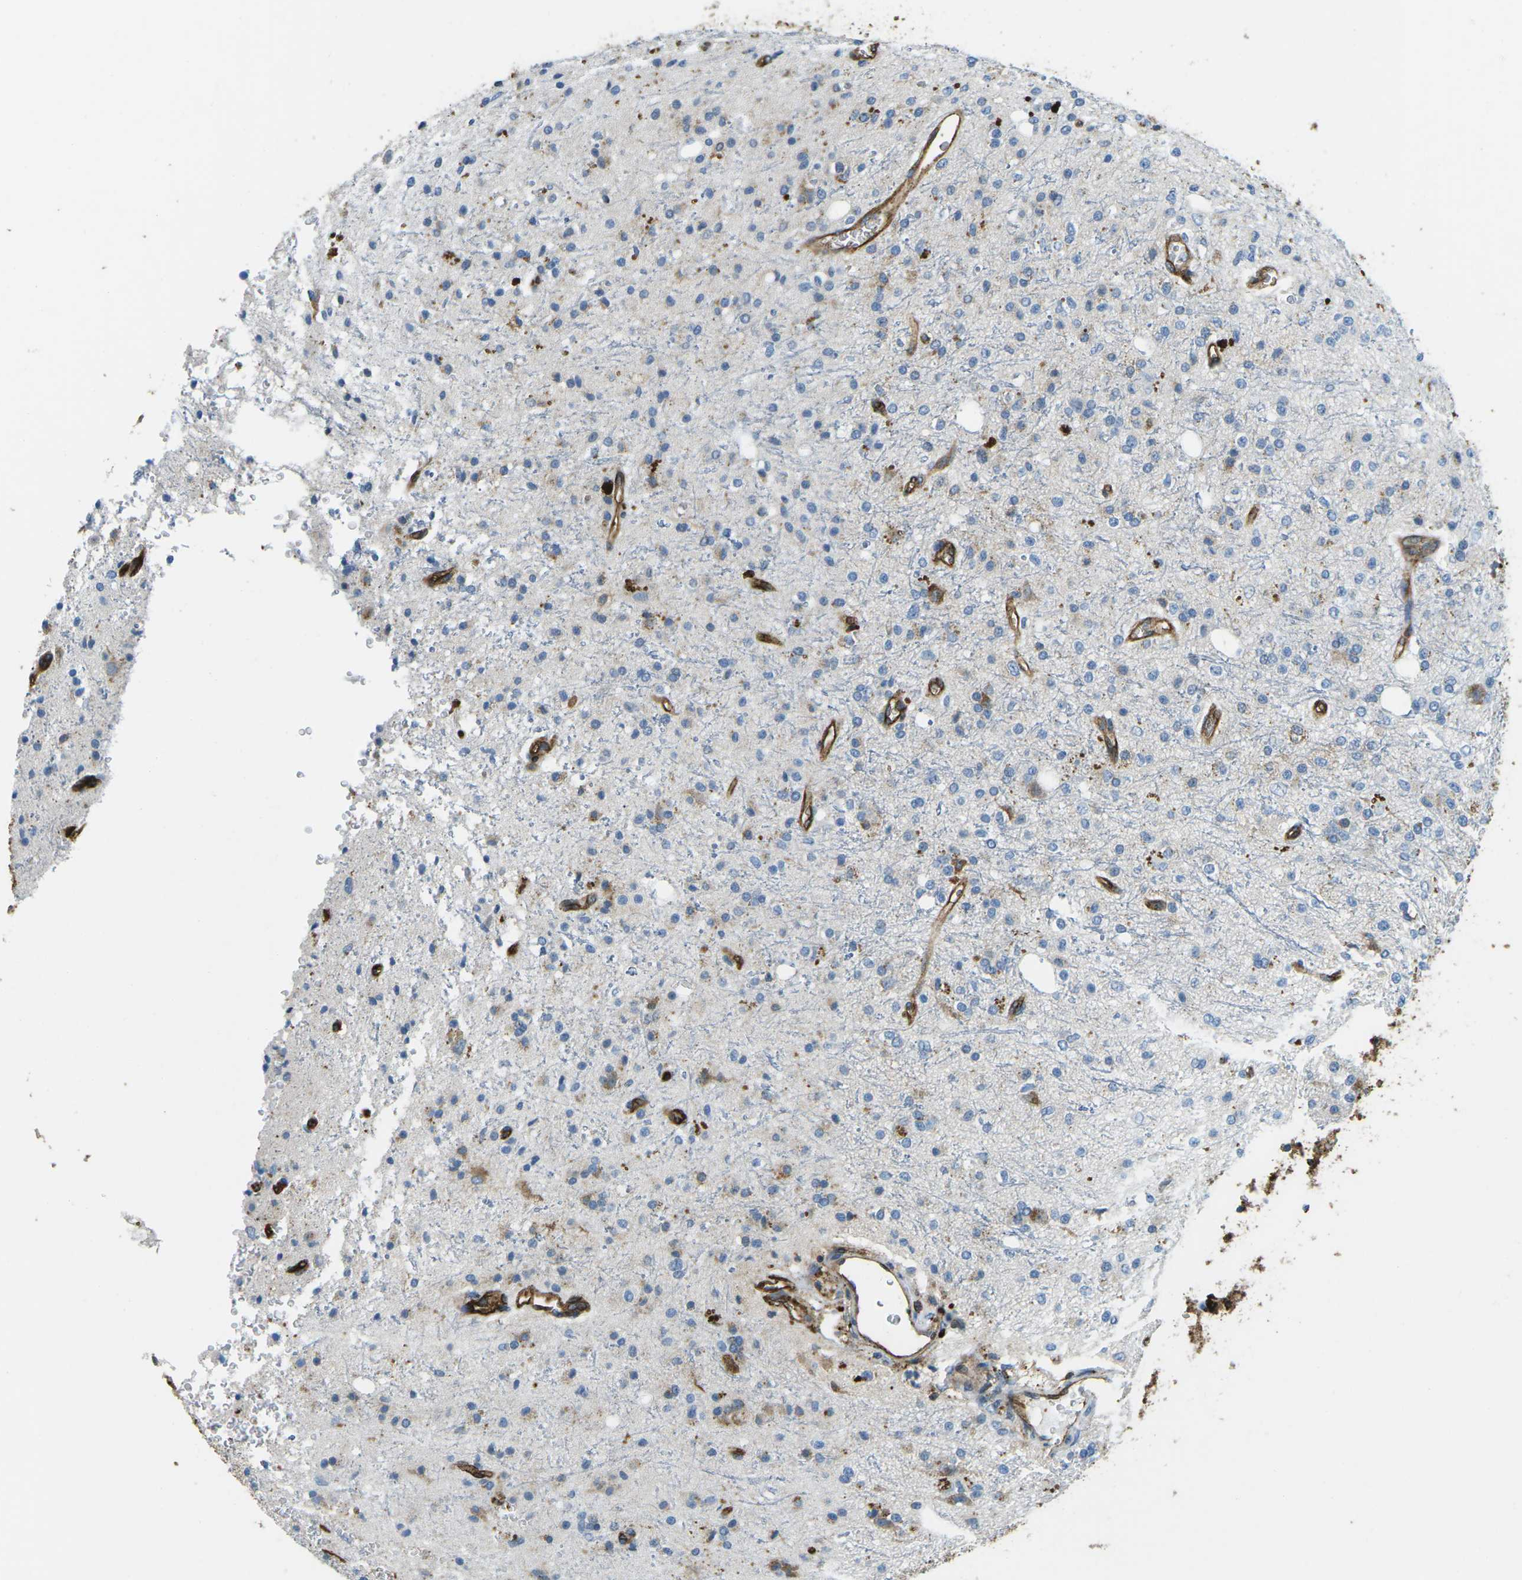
{"staining": {"intensity": "moderate", "quantity": "<25%", "location": "cytoplasmic/membranous"}, "tissue": "glioma", "cell_type": "Tumor cells", "image_type": "cancer", "snomed": [{"axis": "morphology", "description": "Glioma, malignant, High grade"}, {"axis": "topography", "description": "Brain"}], "caption": "Immunohistochemistry photomicrograph of neoplastic tissue: human malignant glioma (high-grade) stained using IHC reveals low levels of moderate protein expression localized specifically in the cytoplasmic/membranous of tumor cells, appearing as a cytoplasmic/membranous brown color.", "gene": "HLA-B", "patient": {"sex": "male", "age": 47}}